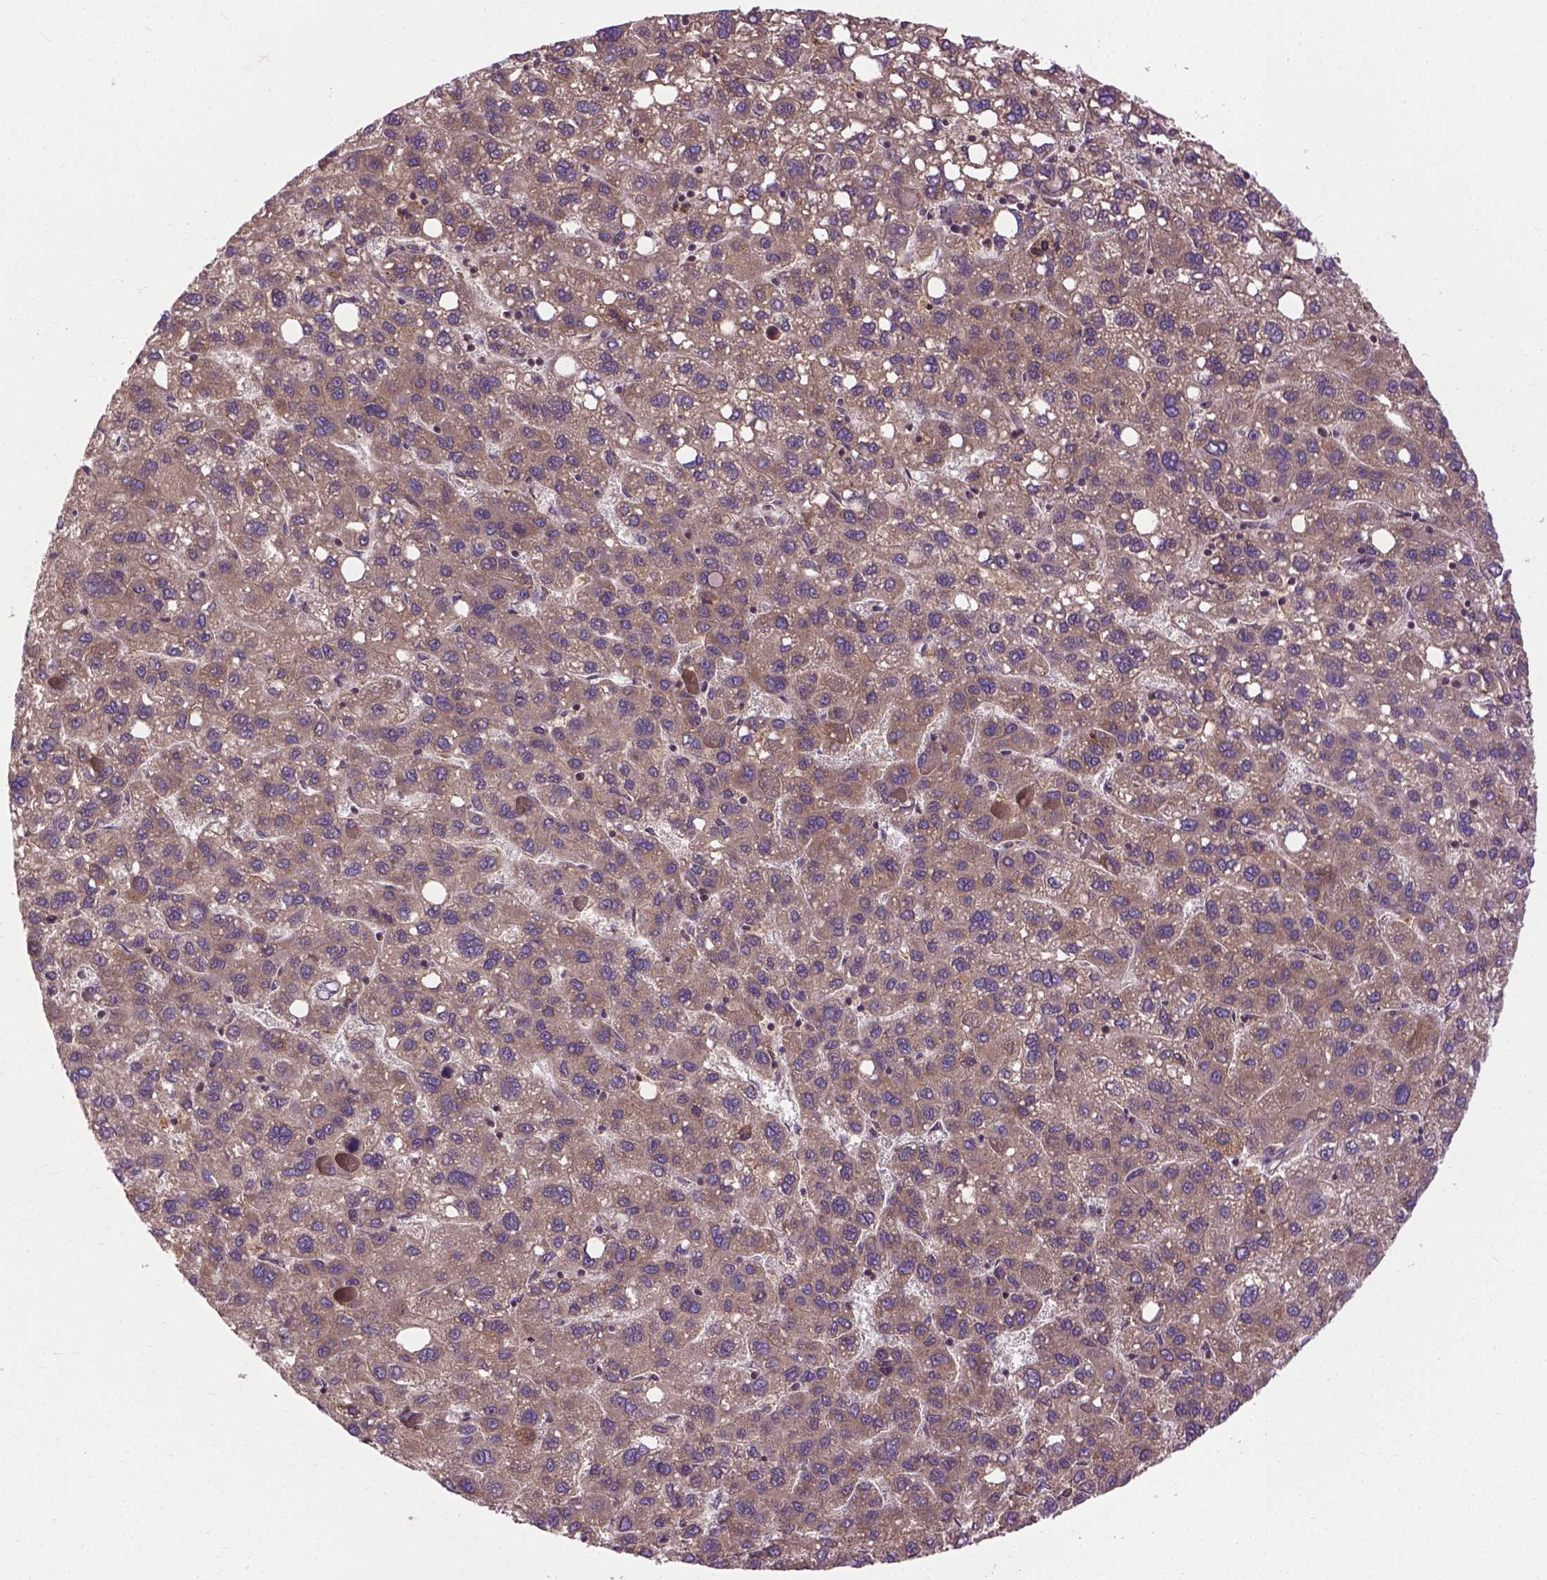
{"staining": {"intensity": "moderate", "quantity": ">75%", "location": "cytoplasmic/membranous"}, "tissue": "liver cancer", "cell_type": "Tumor cells", "image_type": "cancer", "snomed": [{"axis": "morphology", "description": "Carcinoma, Hepatocellular, NOS"}, {"axis": "topography", "description": "Liver"}], "caption": "A medium amount of moderate cytoplasmic/membranous staining is seen in about >75% of tumor cells in liver cancer (hepatocellular carcinoma) tissue.", "gene": "ZNF616", "patient": {"sex": "female", "age": 82}}